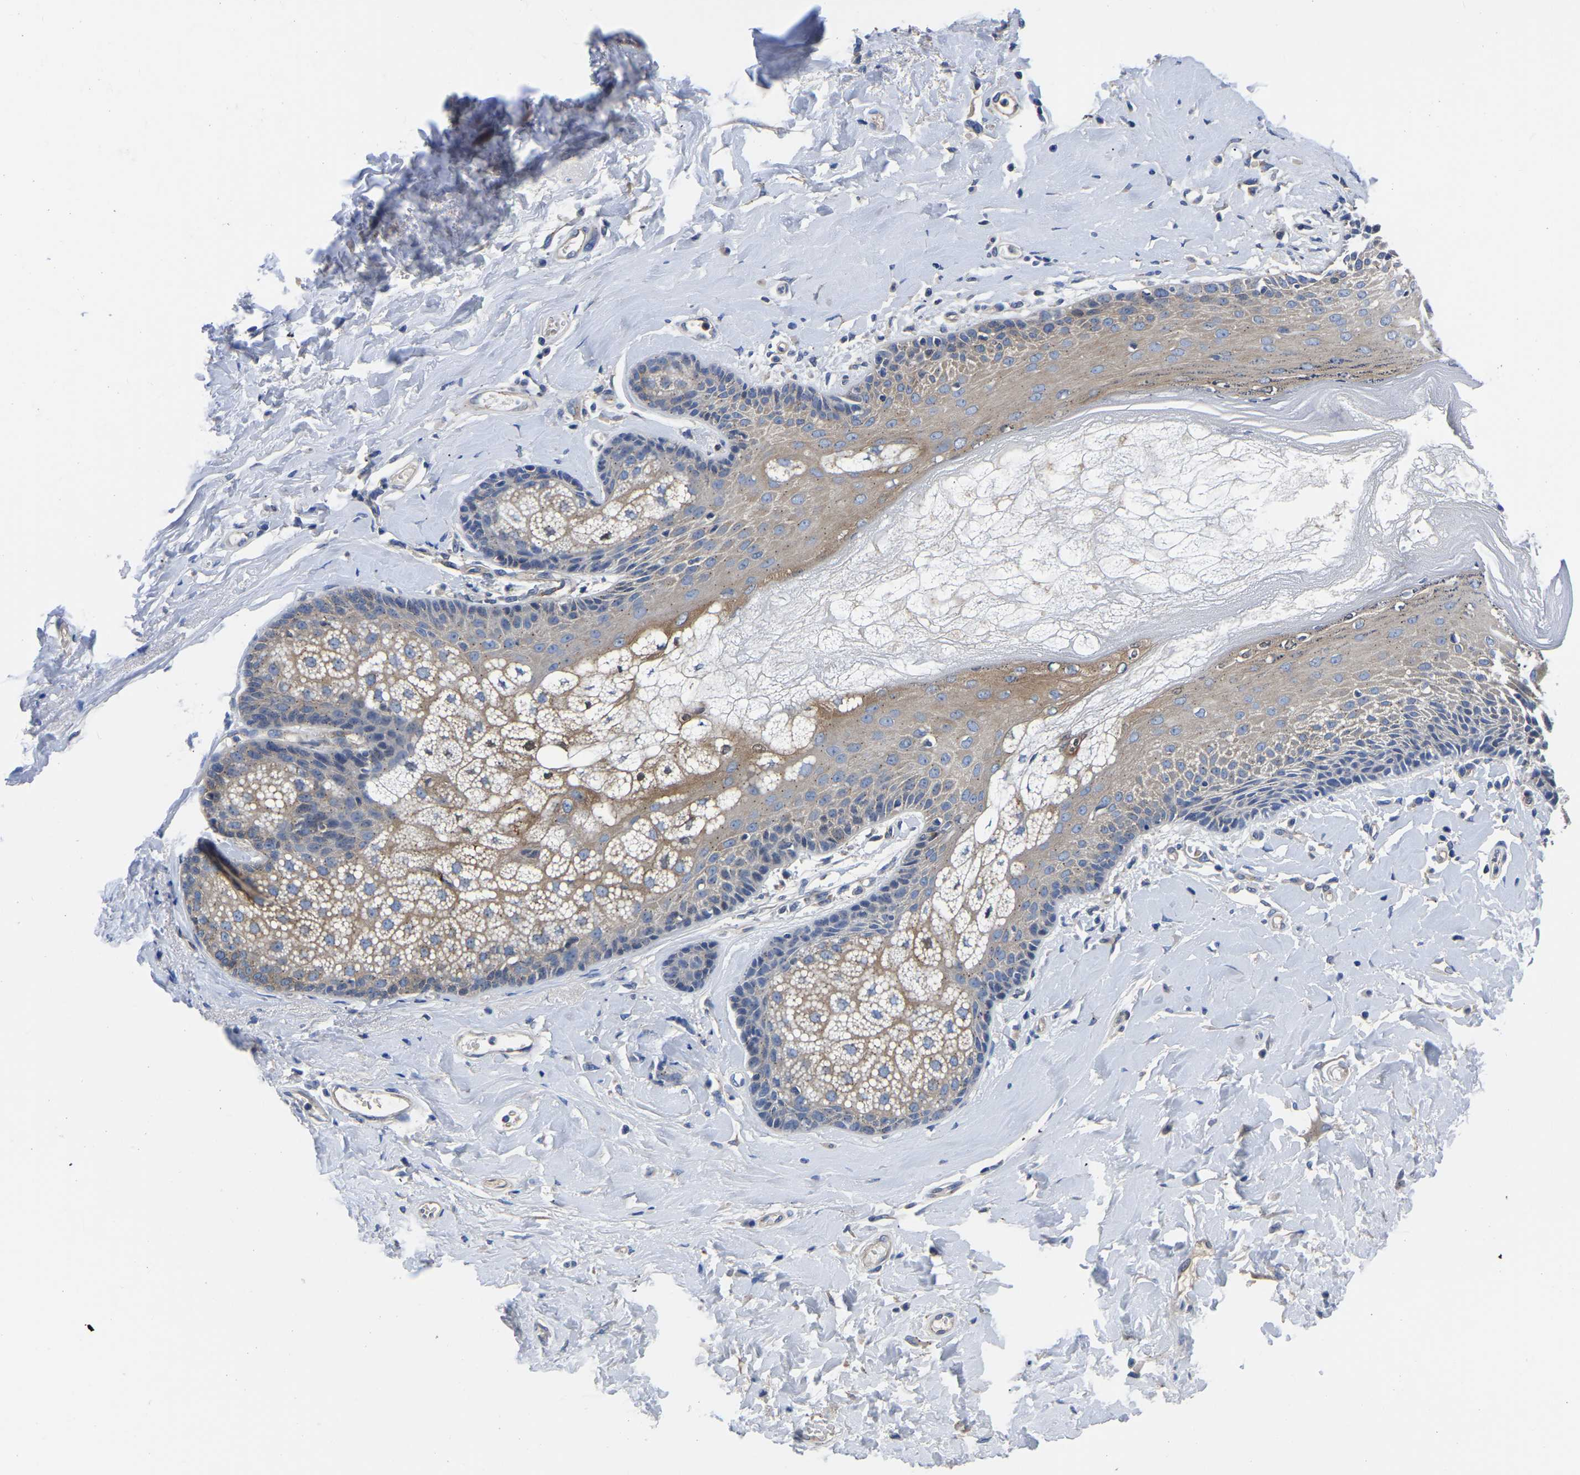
{"staining": {"intensity": "weak", "quantity": ">75%", "location": "cytoplasmic/membranous"}, "tissue": "skin", "cell_type": "Epidermal cells", "image_type": "normal", "snomed": [{"axis": "morphology", "description": "Normal tissue, NOS"}, {"axis": "topography", "description": "Anal"}], "caption": "Immunohistochemical staining of normal human skin demonstrates low levels of weak cytoplasmic/membranous expression in approximately >75% of epidermal cells.", "gene": "TFG", "patient": {"sex": "male", "age": 69}}